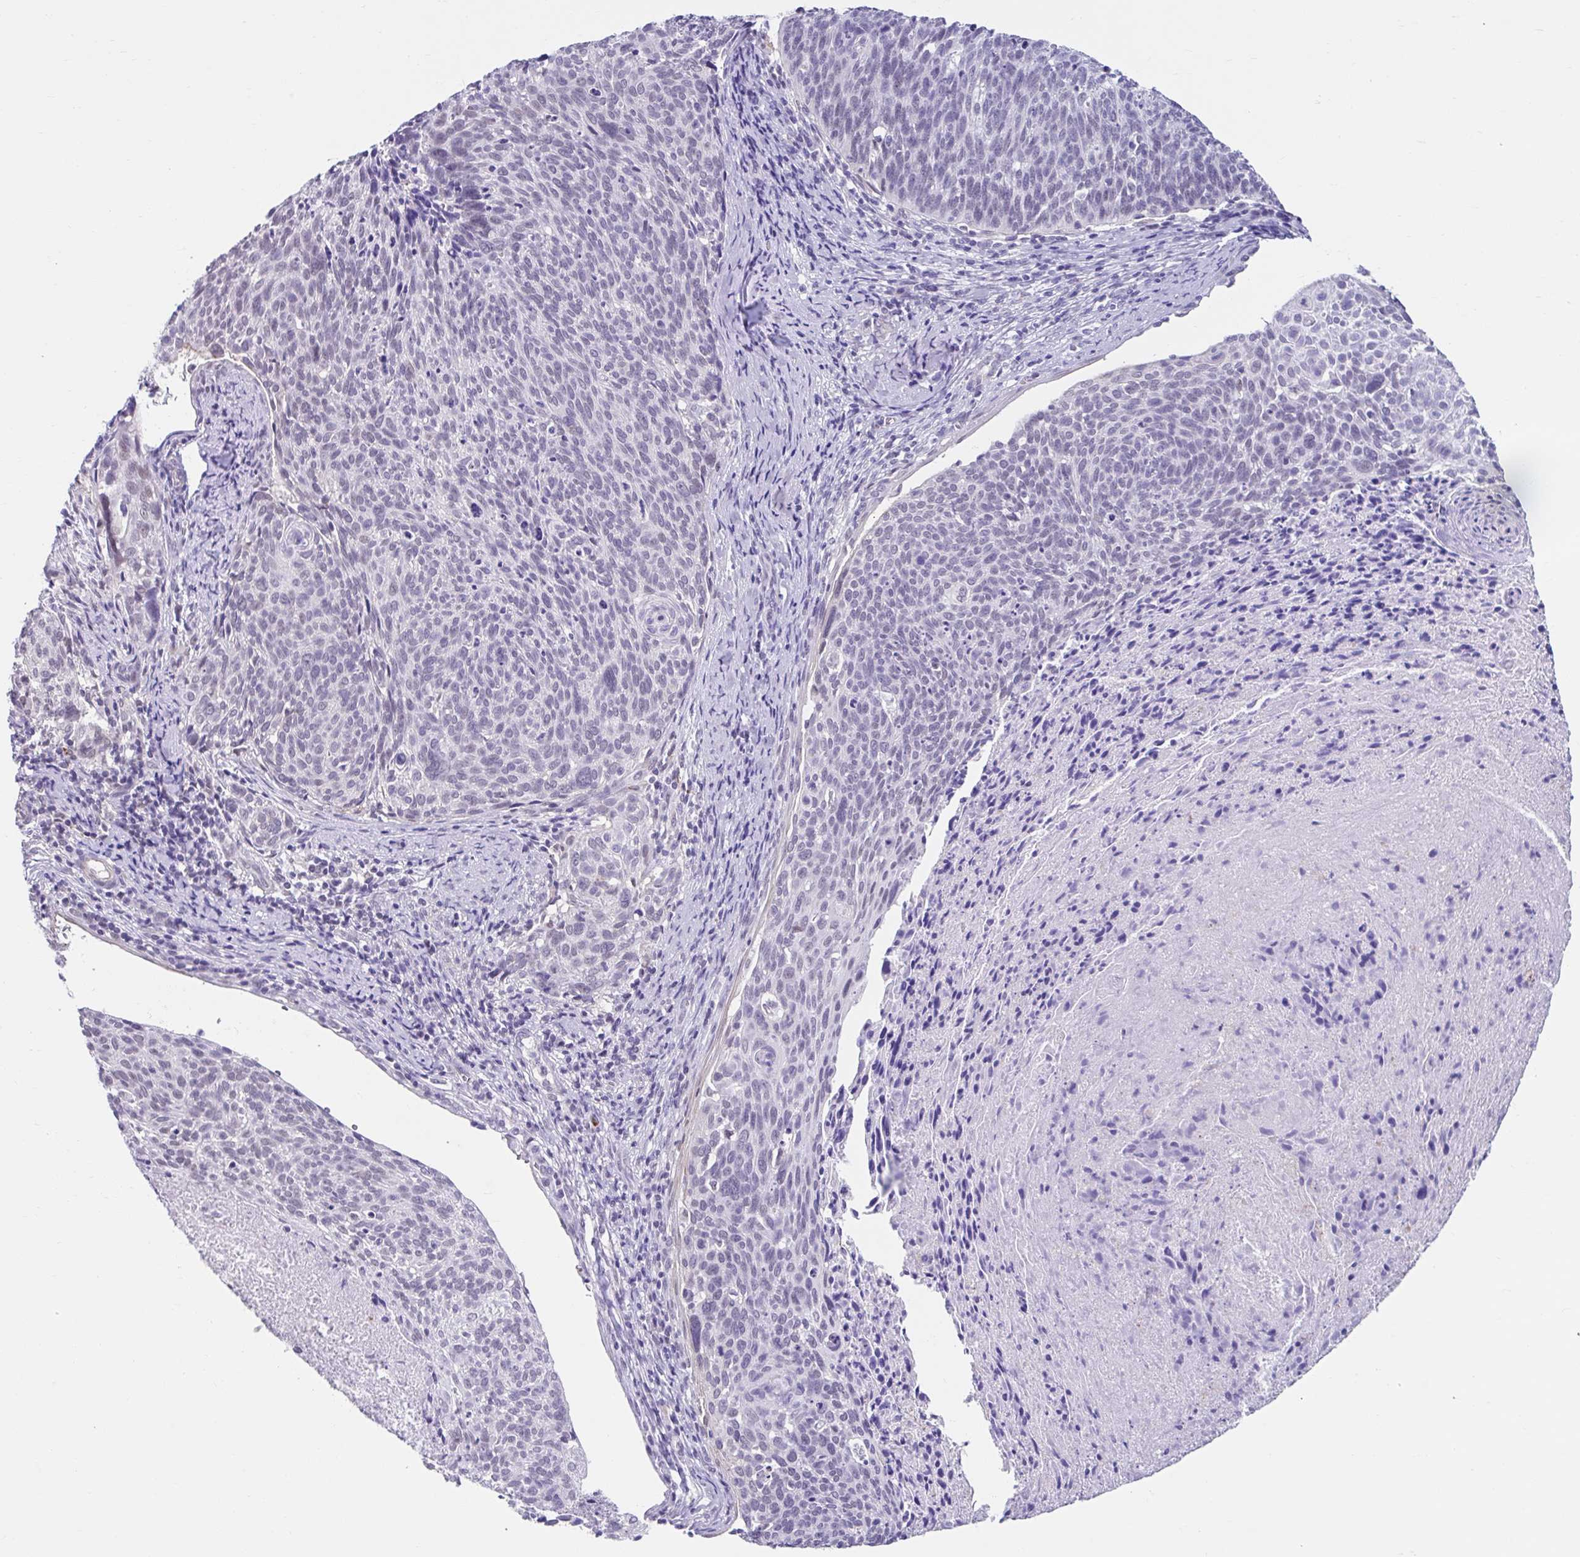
{"staining": {"intensity": "negative", "quantity": "none", "location": "none"}, "tissue": "cervical cancer", "cell_type": "Tumor cells", "image_type": "cancer", "snomed": [{"axis": "morphology", "description": "Squamous cell carcinoma, NOS"}, {"axis": "topography", "description": "Cervix"}], "caption": "Squamous cell carcinoma (cervical) stained for a protein using IHC exhibits no expression tumor cells.", "gene": "DCAF17", "patient": {"sex": "female", "age": 49}}